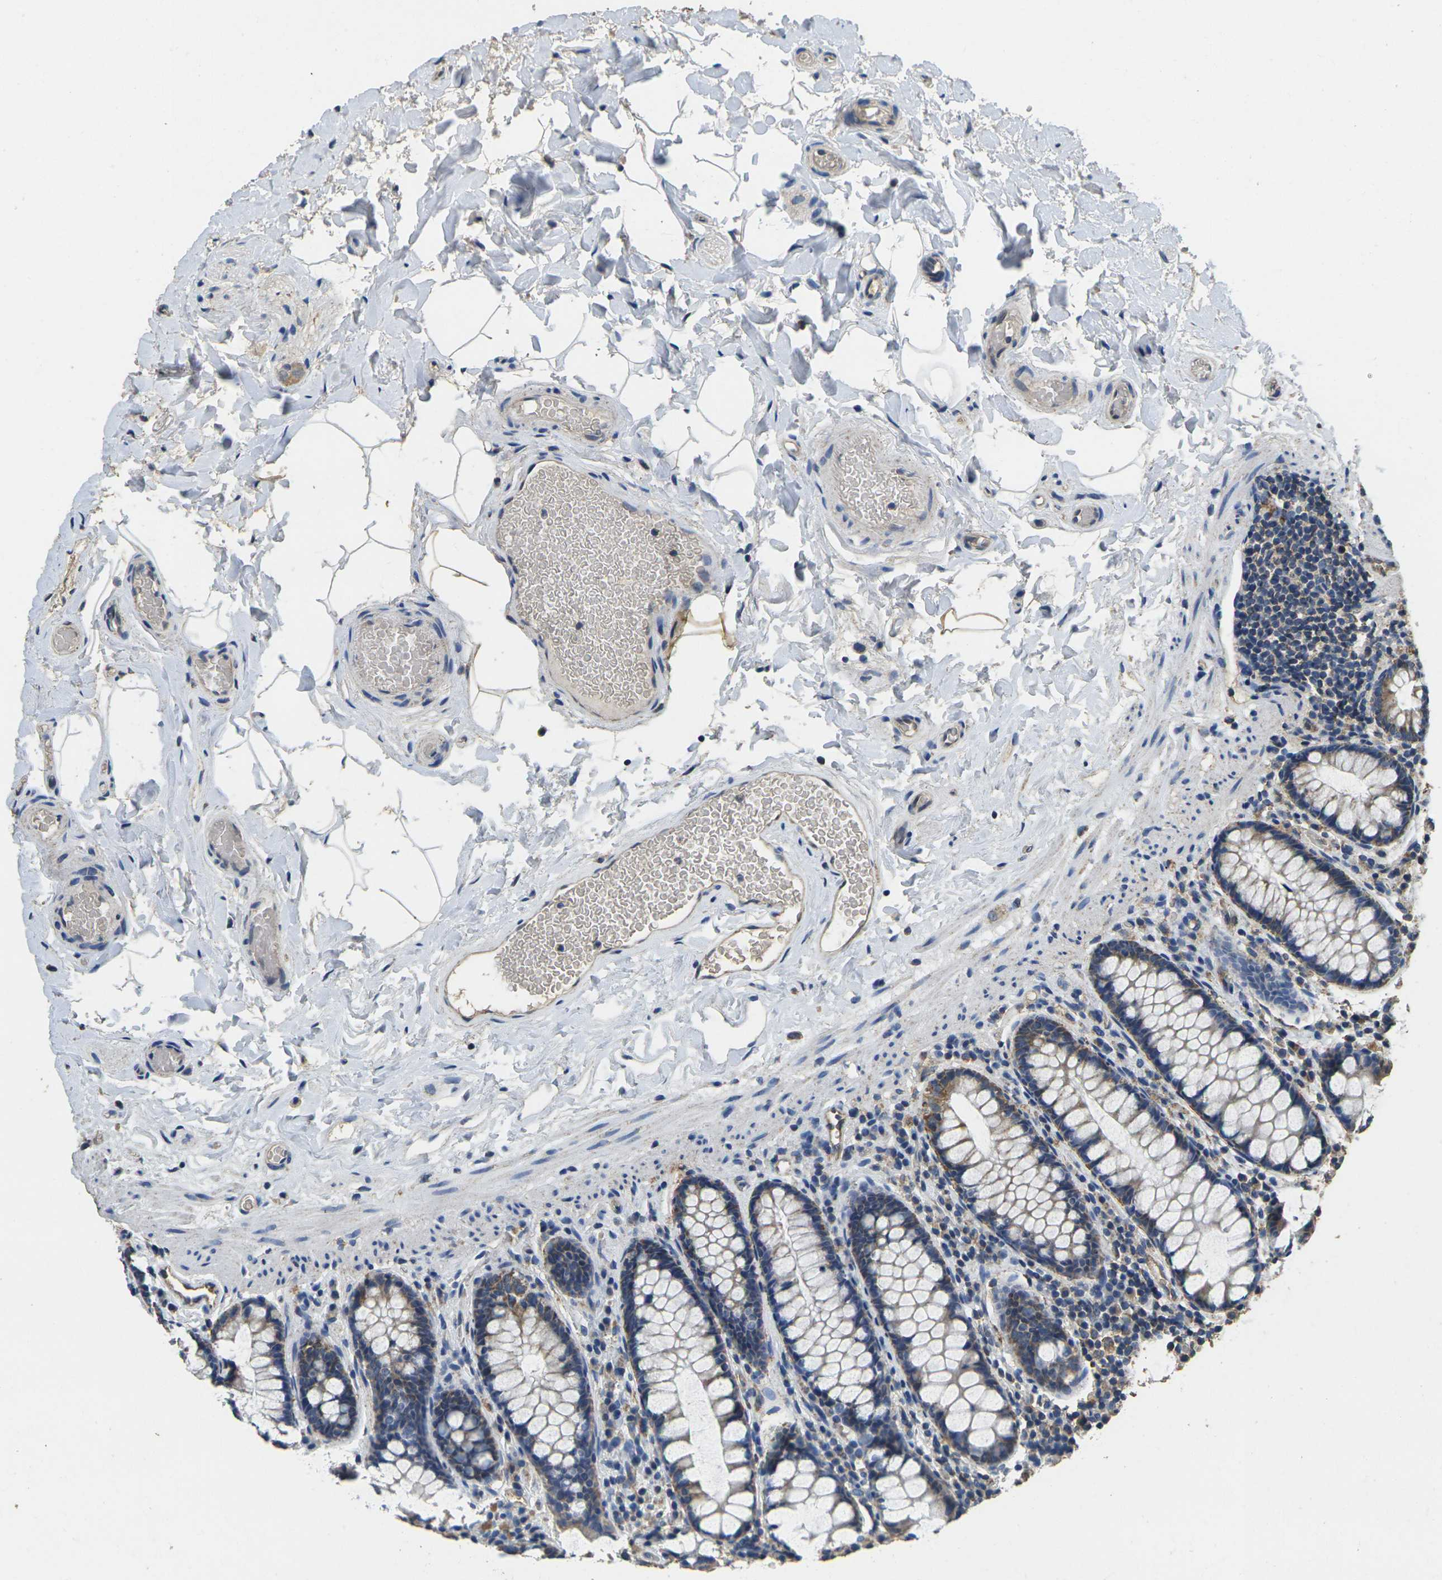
{"staining": {"intensity": "moderate", "quantity": ">75%", "location": "cytoplasmic/membranous"}, "tissue": "colon", "cell_type": "Endothelial cells", "image_type": "normal", "snomed": [{"axis": "morphology", "description": "Normal tissue, NOS"}, {"axis": "topography", "description": "Colon"}], "caption": "Immunohistochemistry (IHC) of benign human colon exhibits medium levels of moderate cytoplasmic/membranous staining in approximately >75% of endothelial cells. The protein of interest is stained brown, and the nuclei are stained in blue (DAB (3,3'-diaminobenzidine) IHC with brightfield microscopy, high magnification).", "gene": "MAPK11", "patient": {"sex": "female", "age": 80}}